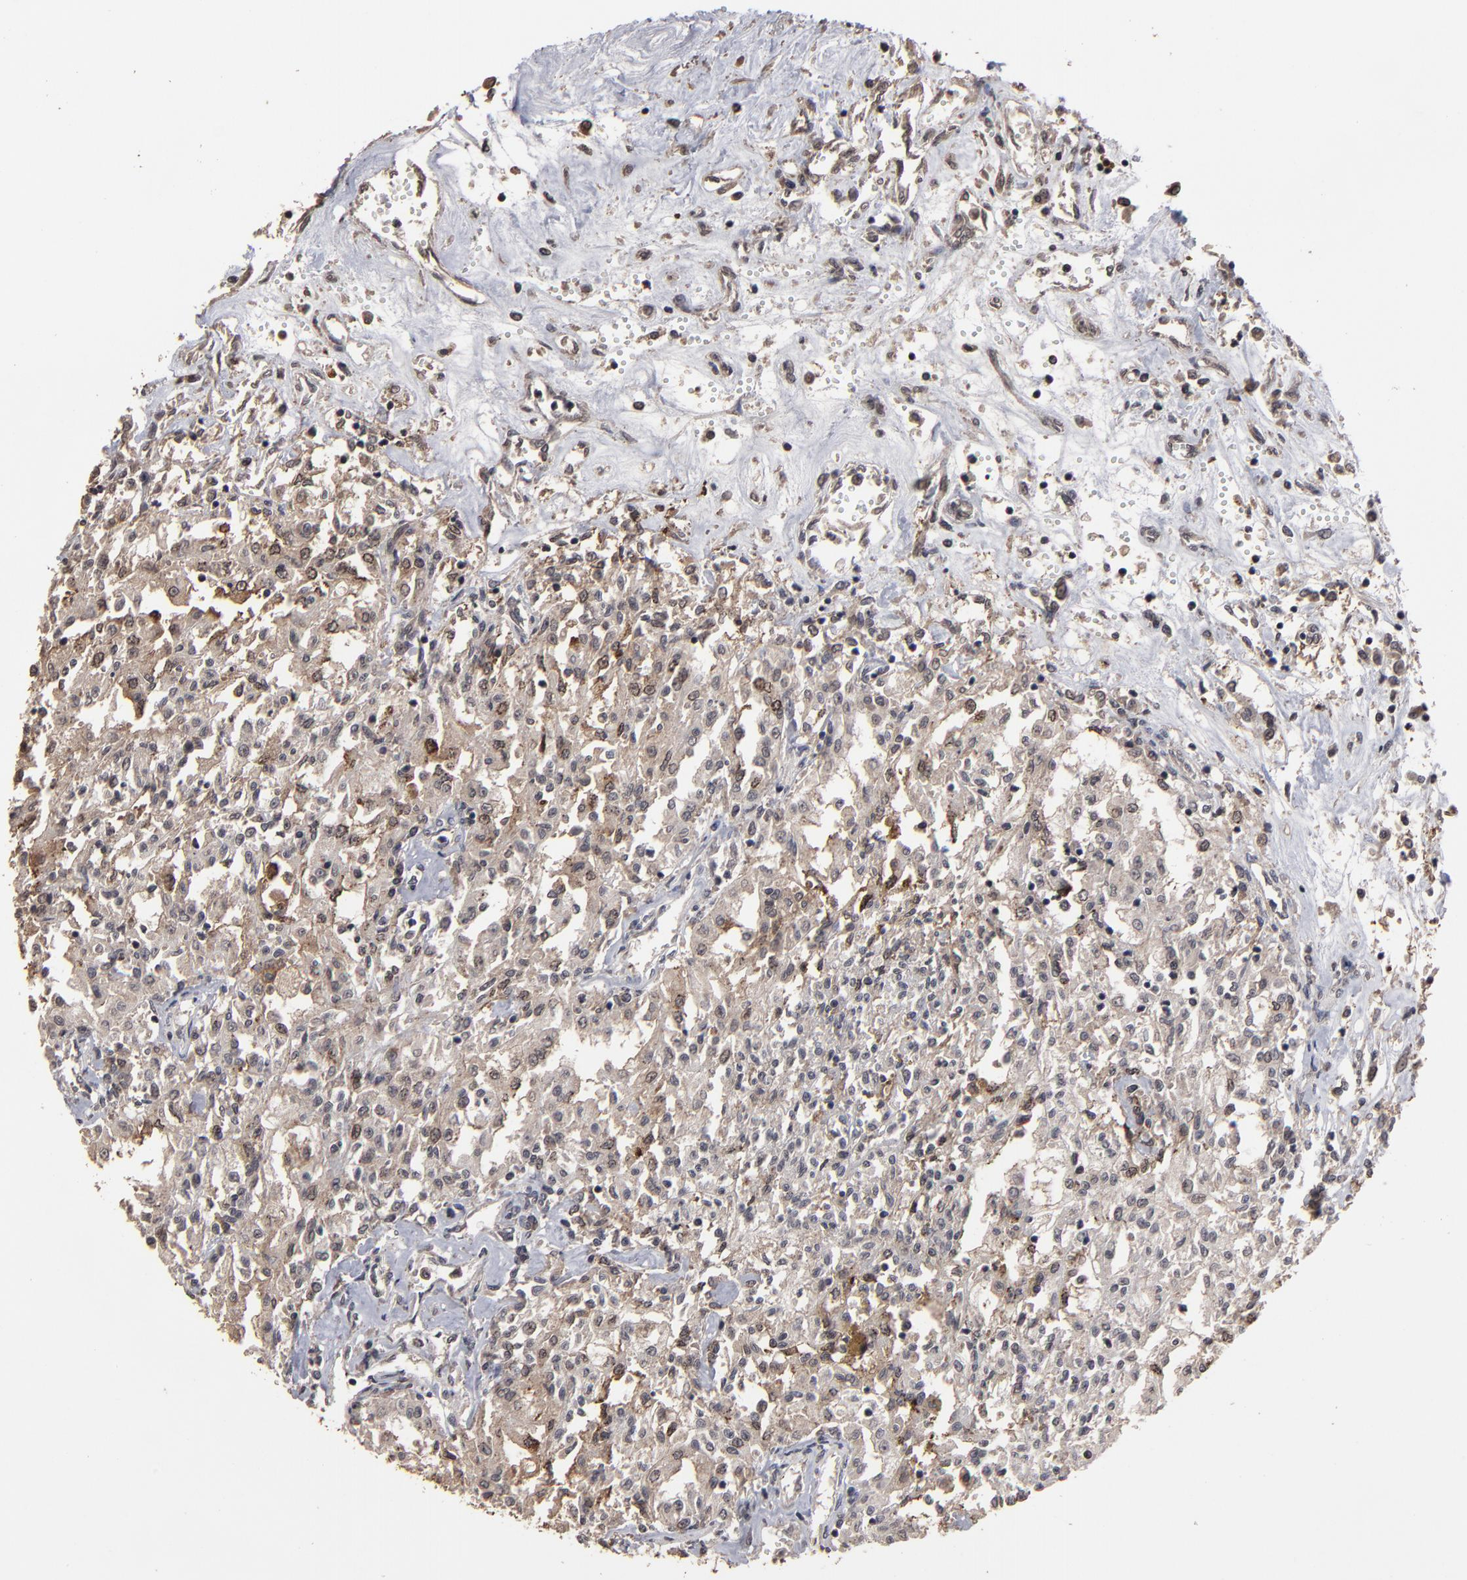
{"staining": {"intensity": "strong", "quantity": ">75%", "location": "cytoplasmic/membranous"}, "tissue": "renal cancer", "cell_type": "Tumor cells", "image_type": "cancer", "snomed": [{"axis": "morphology", "description": "Adenocarcinoma, NOS"}, {"axis": "topography", "description": "Kidney"}], "caption": "This is an image of IHC staining of renal cancer (adenocarcinoma), which shows strong expression in the cytoplasmic/membranous of tumor cells.", "gene": "SLC22A17", "patient": {"sex": "male", "age": 78}}